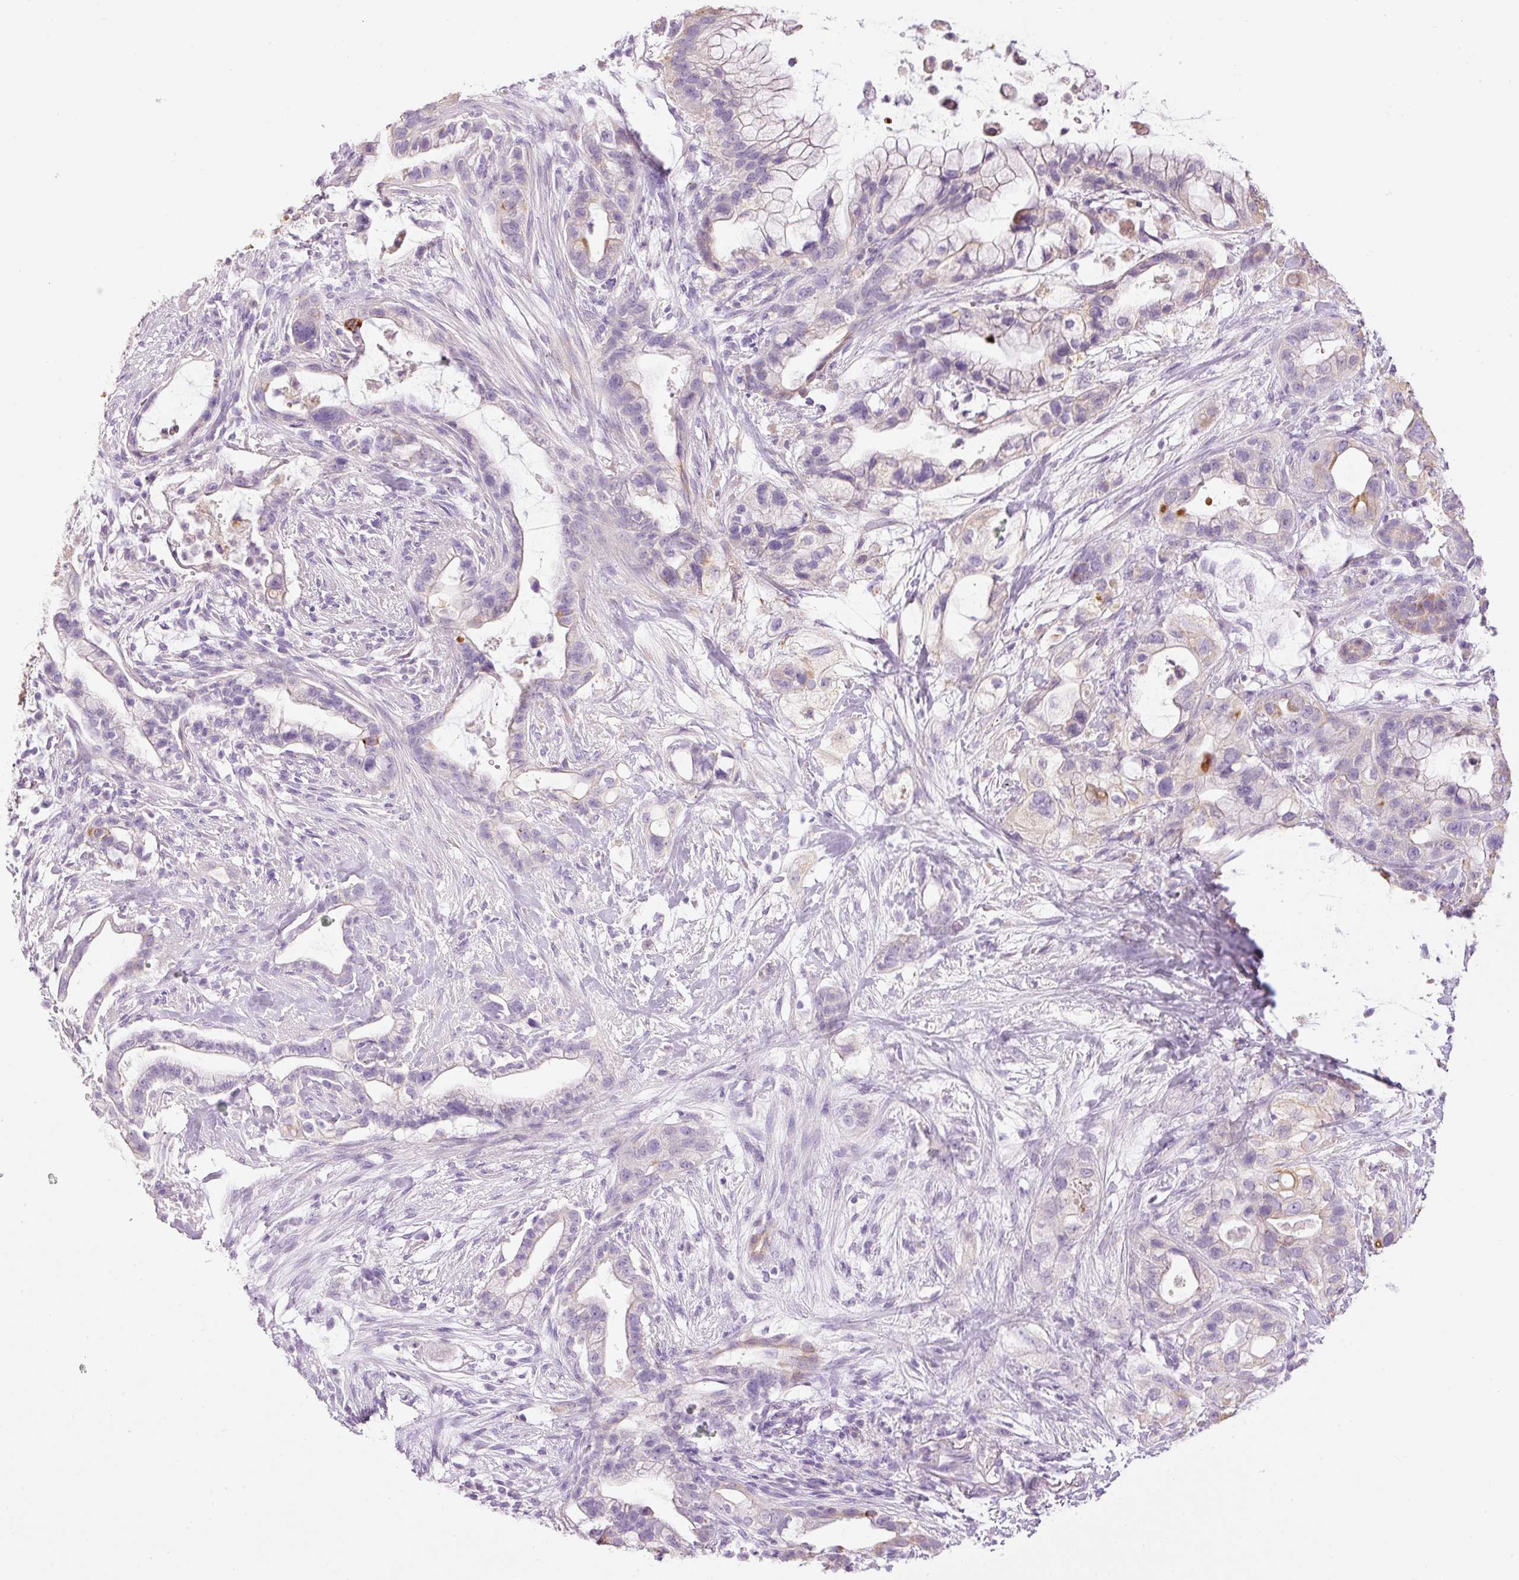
{"staining": {"intensity": "moderate", "quantity": "<25%", "location": "cytoplasmic/membranous"}, "tissue": "pancreatic cancer", "cell_type": "Tumor cells", "image_type": "cancer", "snomed": [{"axis": "morphology", "description": "Adenocarcinoma, NOS"}, {"axis": "topography", "description": "Pancreas"}], "caption": "Moderate cytoplasmic/membranous protein staining is identified in approximately <25% of tumor cells in adenocarcinoma (pancreatic).", "gene": "CARD16", "patient": {"sex": "male", "age": 44}}